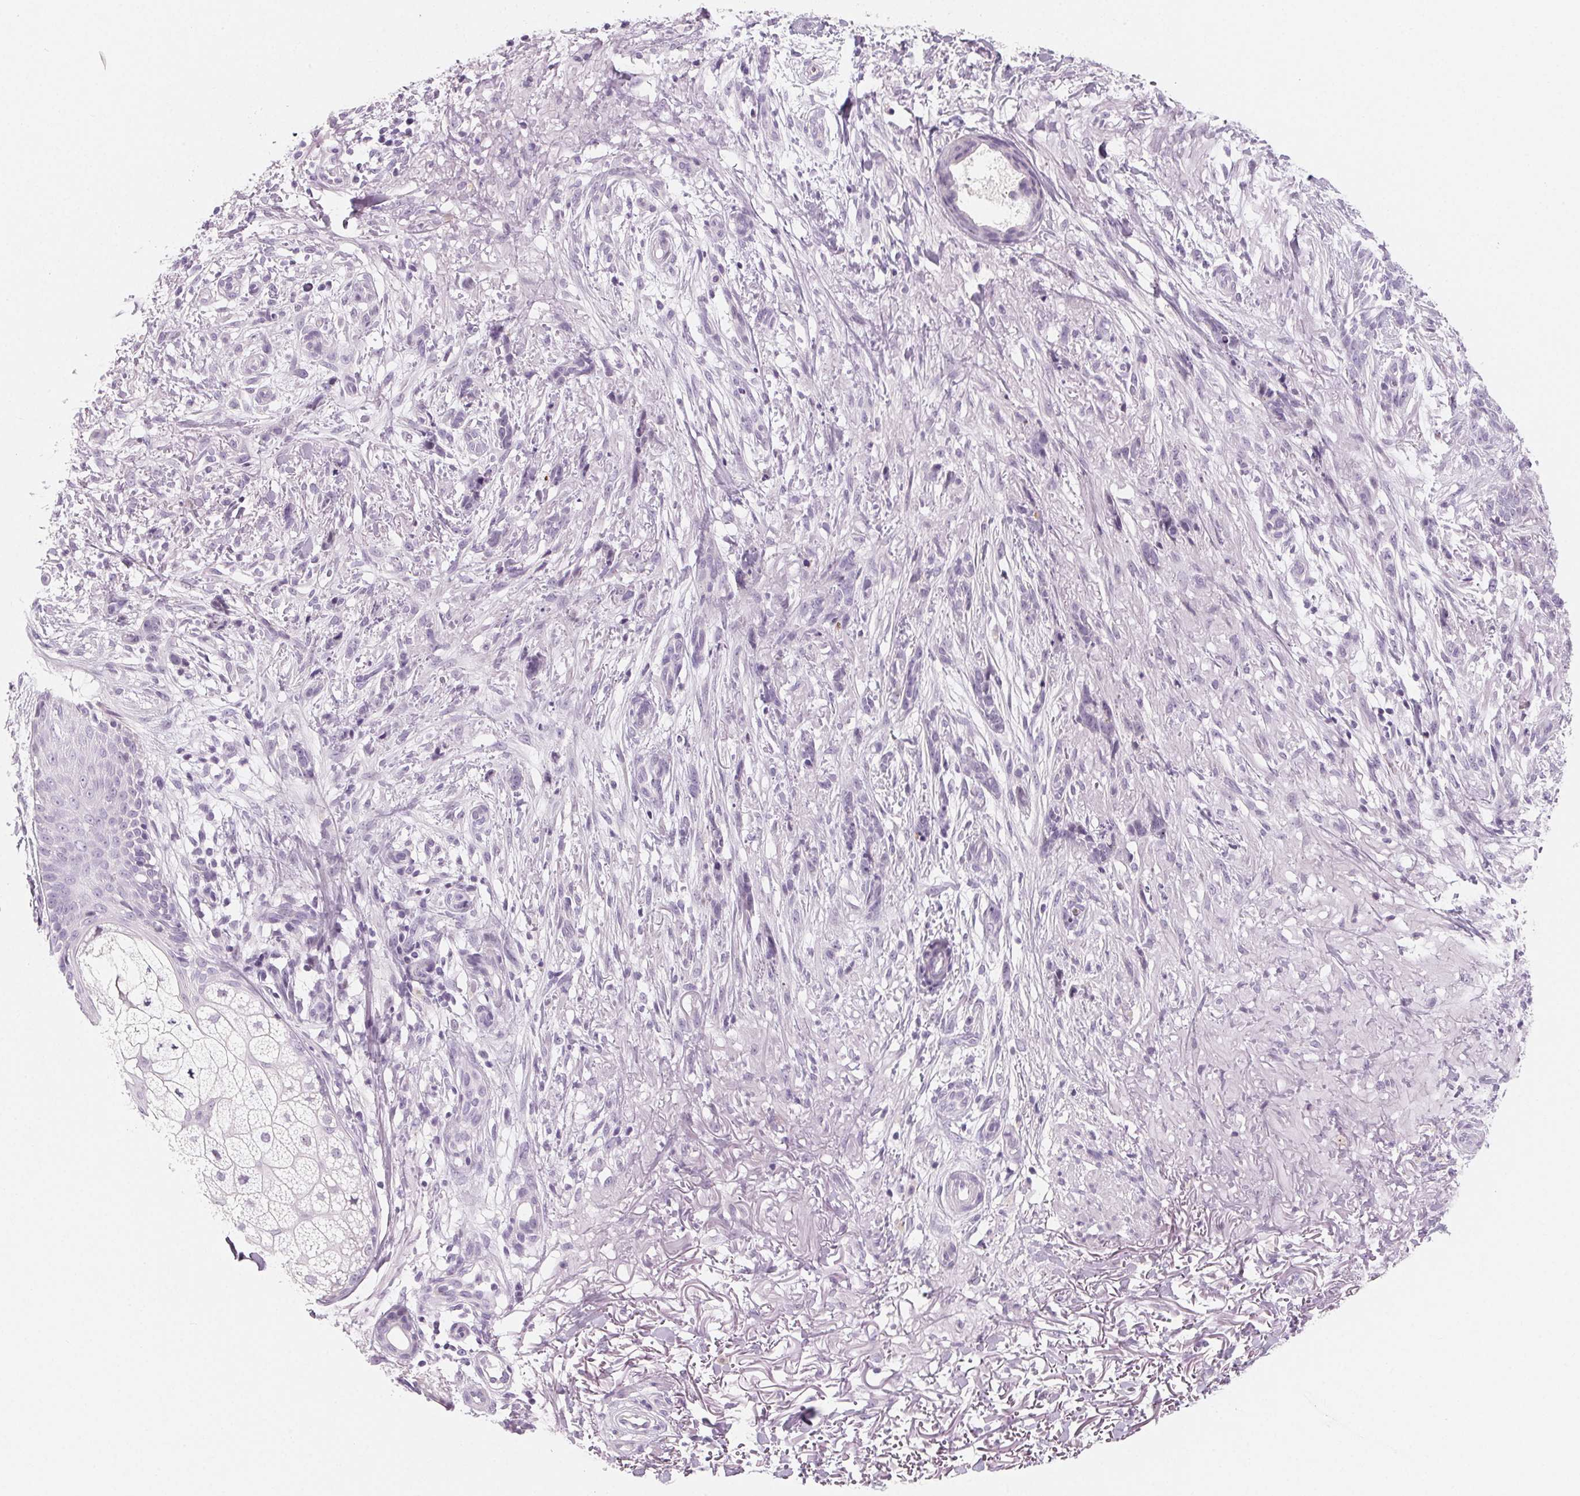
{"staining": {"intensity": "negative", "quantity": "none", "location": "none"}, "tissue": "skin cancer", "cell_type": "Tumor cells", "image_type": "cancer", "snomed": [{"axis": "morphology", "description": "Basal cell carcinoma"}, {"axis": "topography", "description": "Skin"}], "caption": "Photomicrograph shows no protein positivity in tumor cells of skin cancer tissue.", "gene": "SH3GL2", "patient": {"sex": "male", "age": 74}}